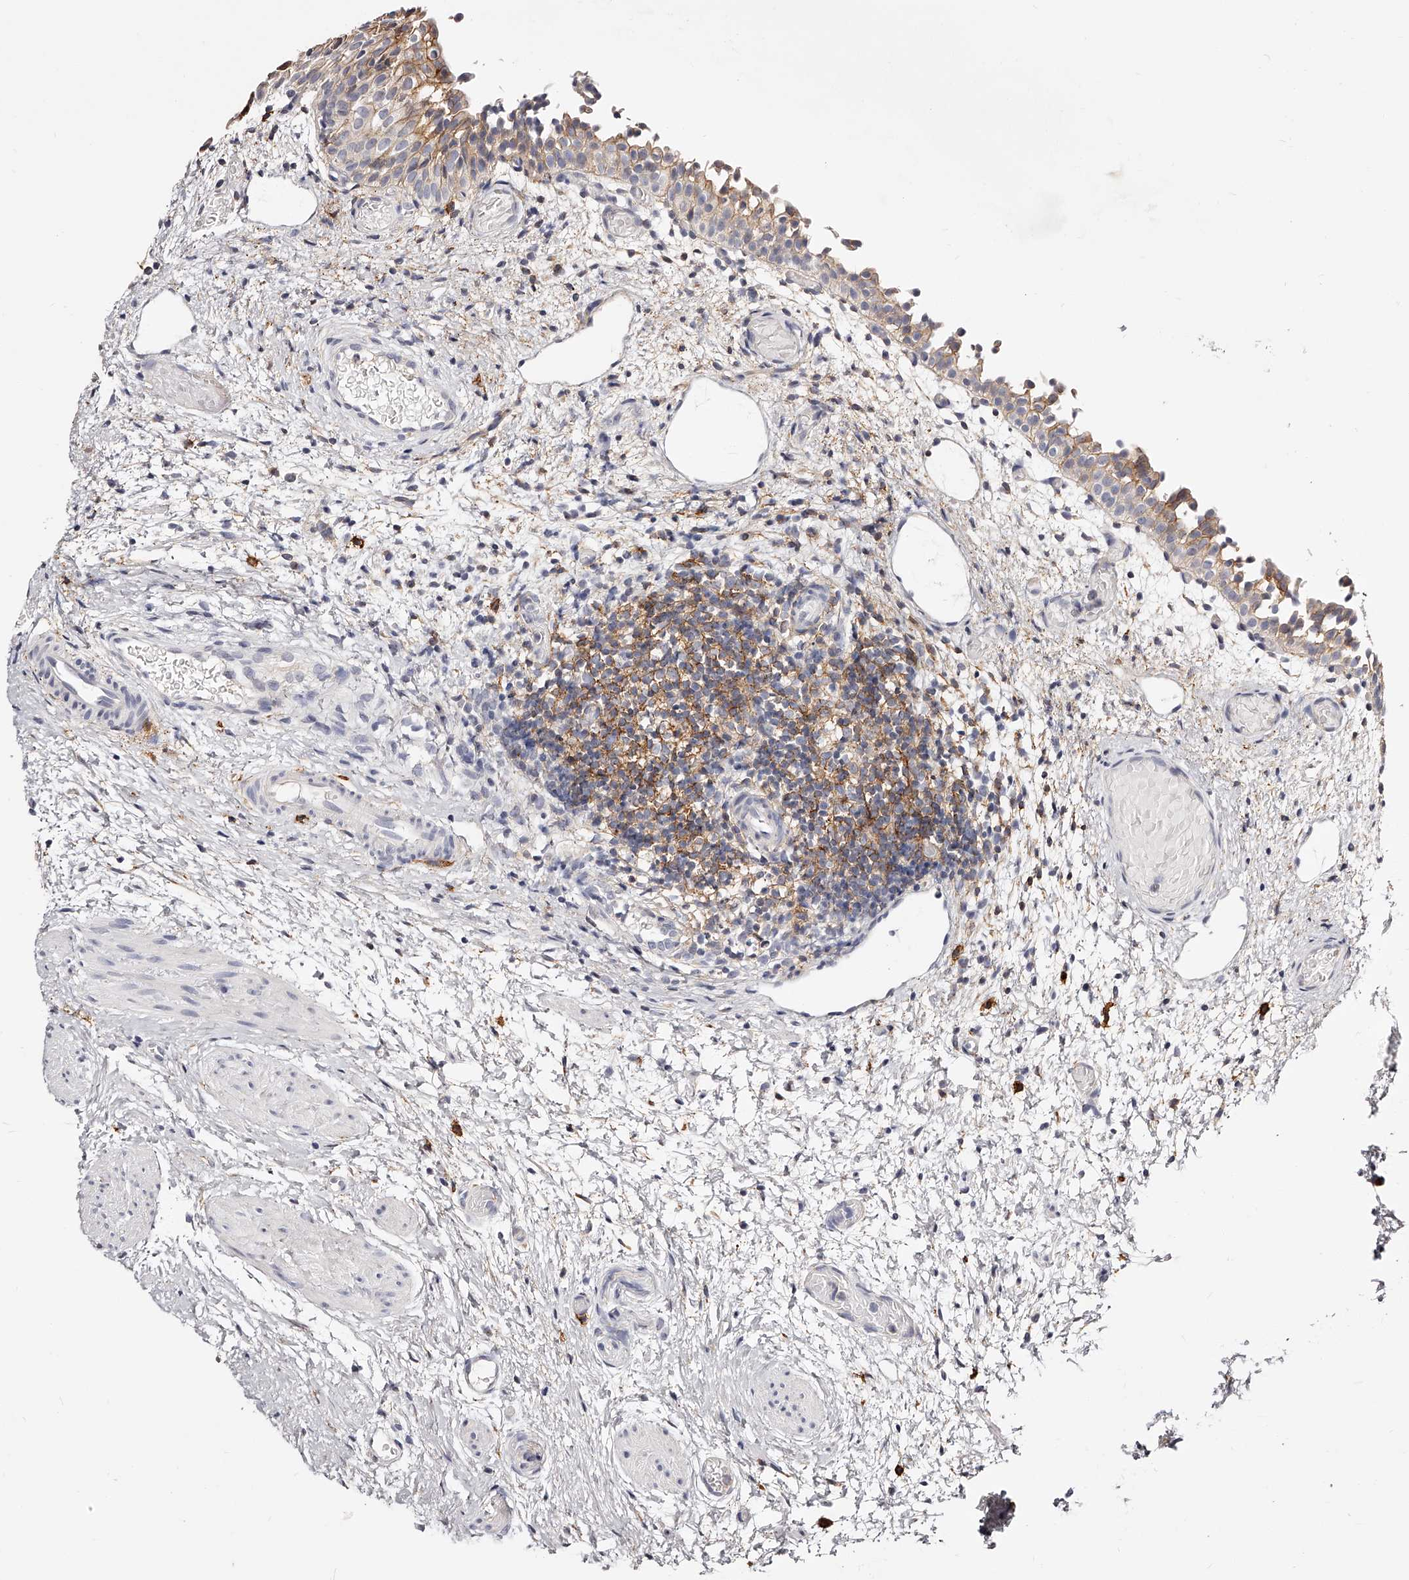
{"staining": {"intensity": "moderate", "quantity": "<25%", "location": "cytoplasmic/membranous"}, "tissue": "urinary bladder", "cell_type": "Urothelial cells", "image_type": "normal", "snomed": [{"axis": "morphology", "description": "Normal tissue, NOS"}, {"axis": "topography", "description": "Urinary bladder"}], "caption": "Moderate cytoplasmic/membranous expression is appreciated in about <25% of urothelial cells in unremarkable urinary bladder.", "gene": "CD82", "patient": {"sex": "male", "age": 1}}